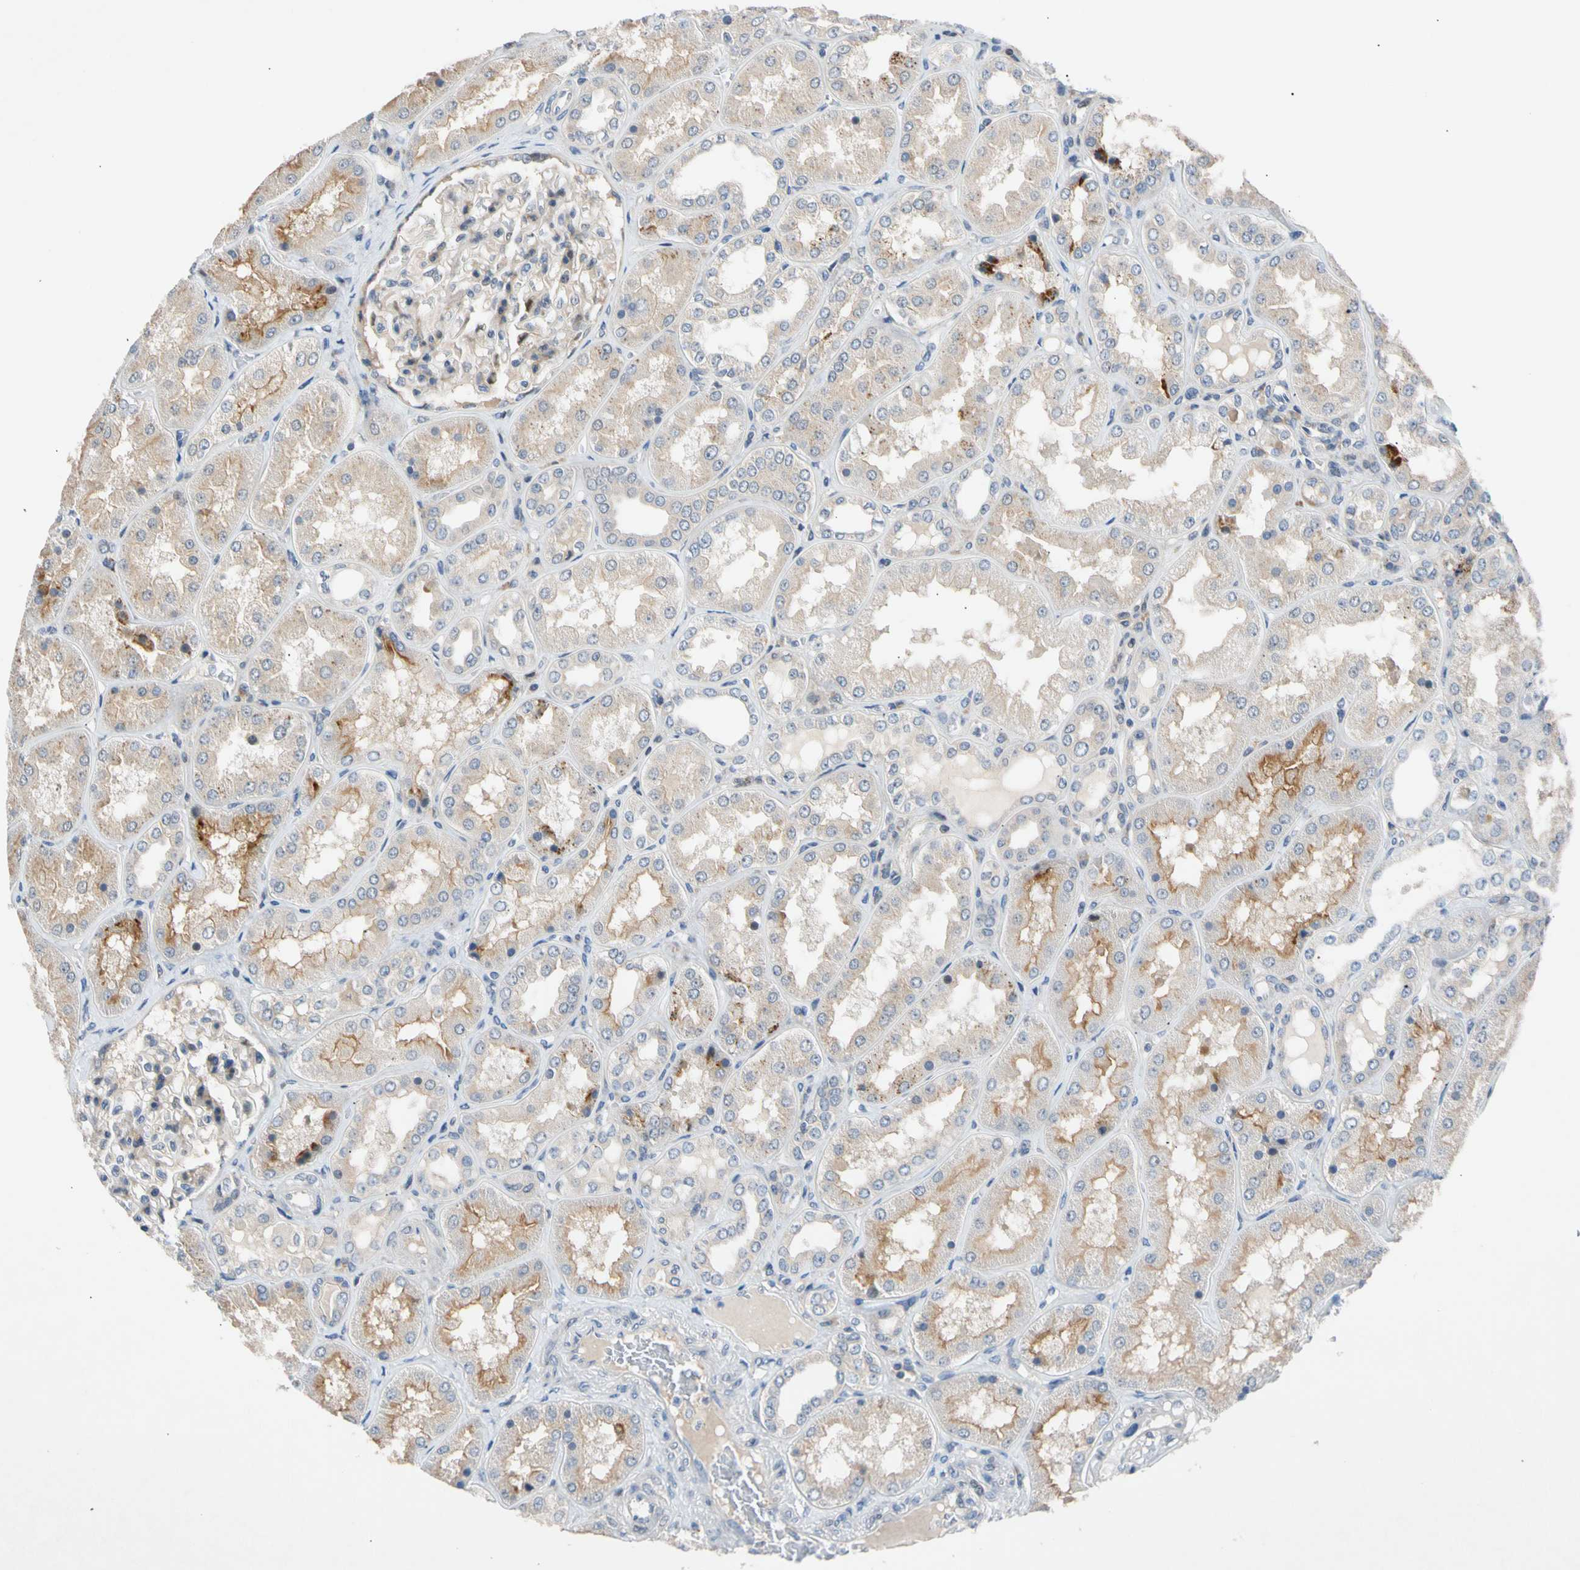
{"staining": {"intensity": "weak", "quantity": "<25%", "location": "cytoplasmic/membranous"}, "tissue": "kidney", "cell_type": "Cells in glomeruli", "image_type": "normal", "snomed": [{"axis": "morphology", "description": "Normal tissue, NOS"}, {"axis": "topography", "description": "Kidney"}], "caption": "Micrograph shows no significant protein expression in cells in glomeruli of benign kidney.", "gene": "CNST", "patient": {"sex": "female", "age": 56}}